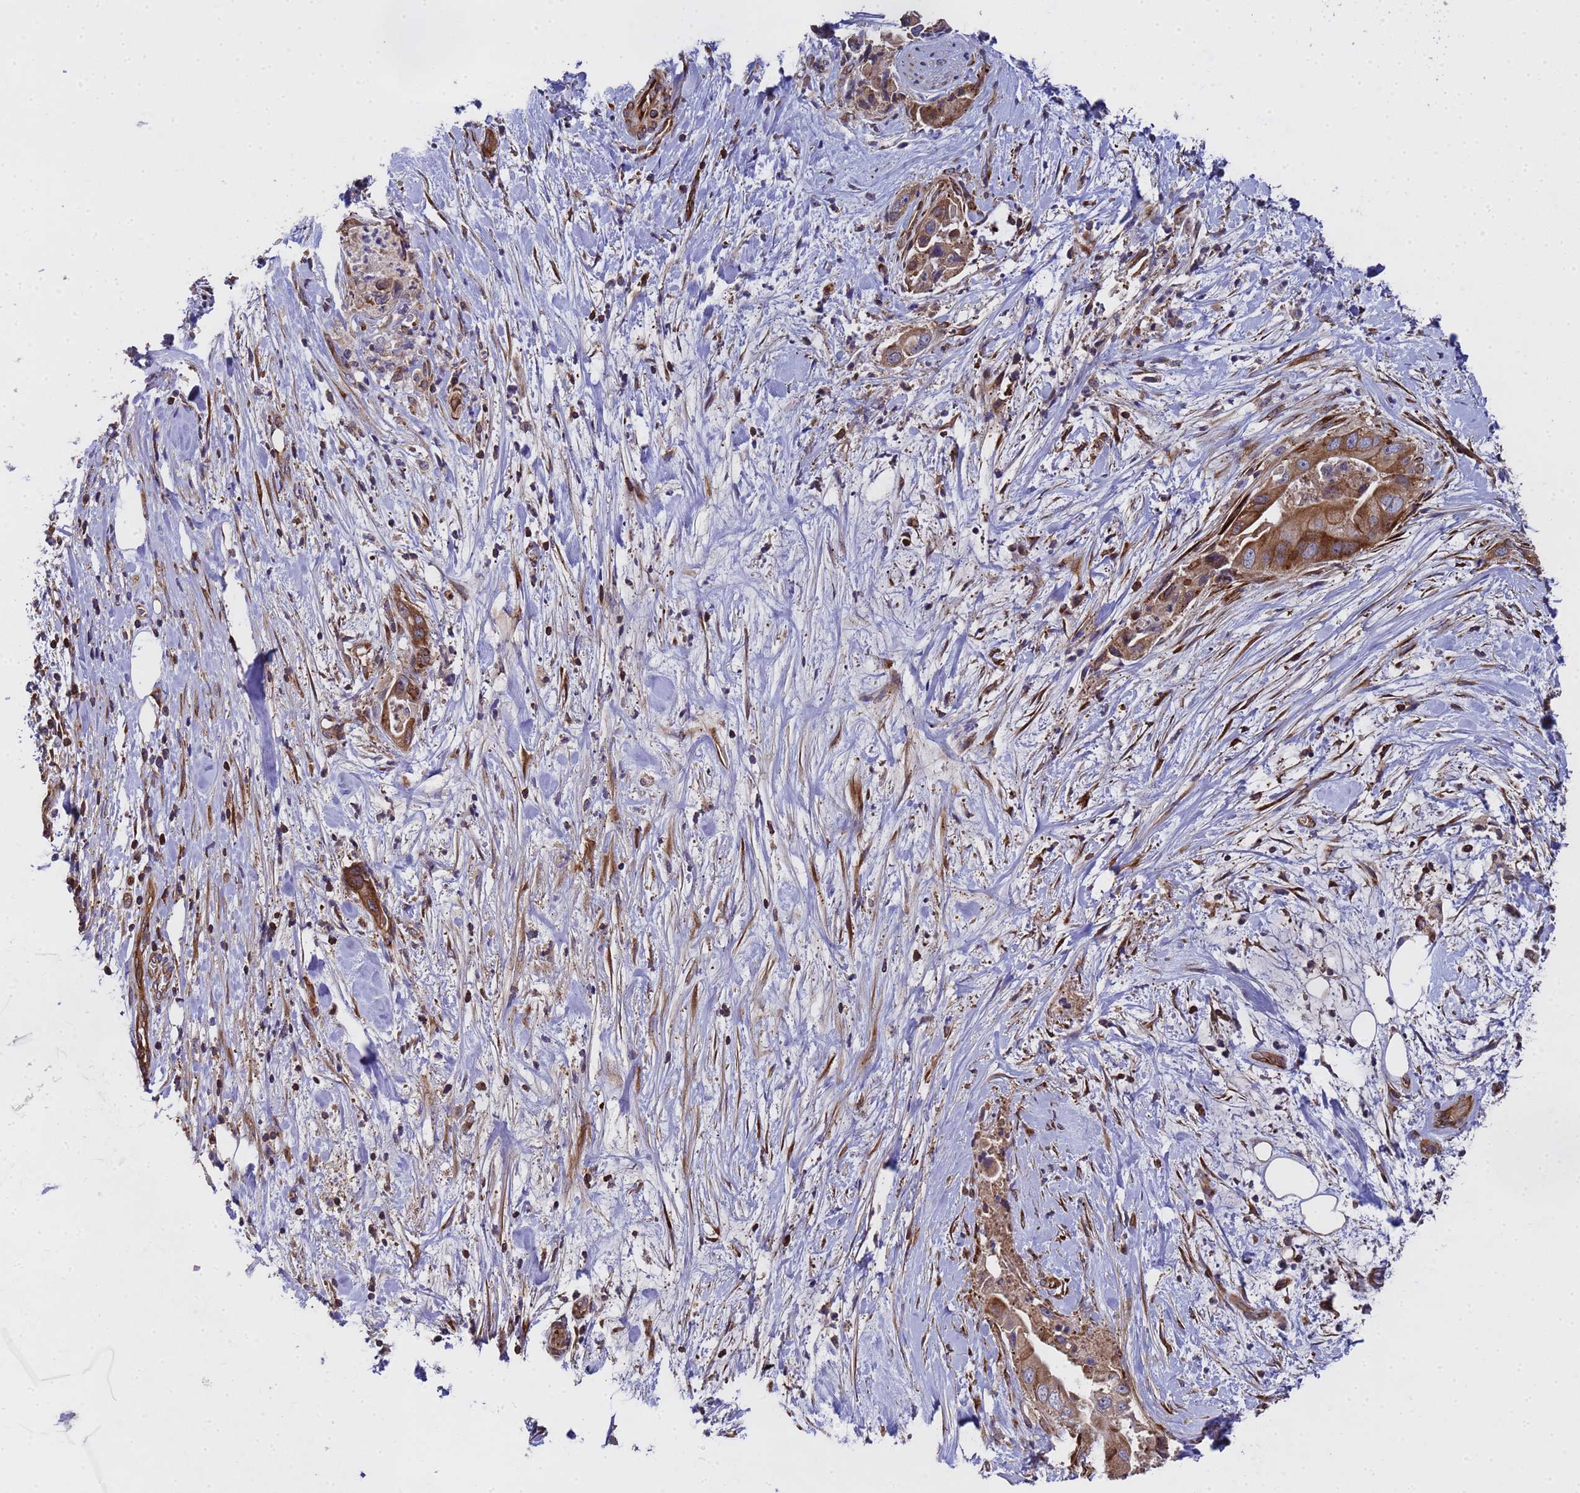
{"staining": {"intensity": "moderate", "quantity": ">75%", "location": "cytoplasmic/membranous"}, "tissue": "pancreatic cancer", "cell_type": "Tumor cells", "image_type": "cancer", "snomed": [{"axis": "morphology", "description": "Adenocarcinoma, NOS"}, {"axis": "topography", "description": "Pancreas"}], "caption": "An image of human pancreatic adenocarcinoma stained for a protein displays moderate cytoplasmic/membranous brown staining in tumor cells. (Stains: DAB in brown, nuclei in blue, Microscopy: brightfield microscopy at high magnification).", "gene": "MOCS1", "patient": {"sex": "female", "age": 78}}